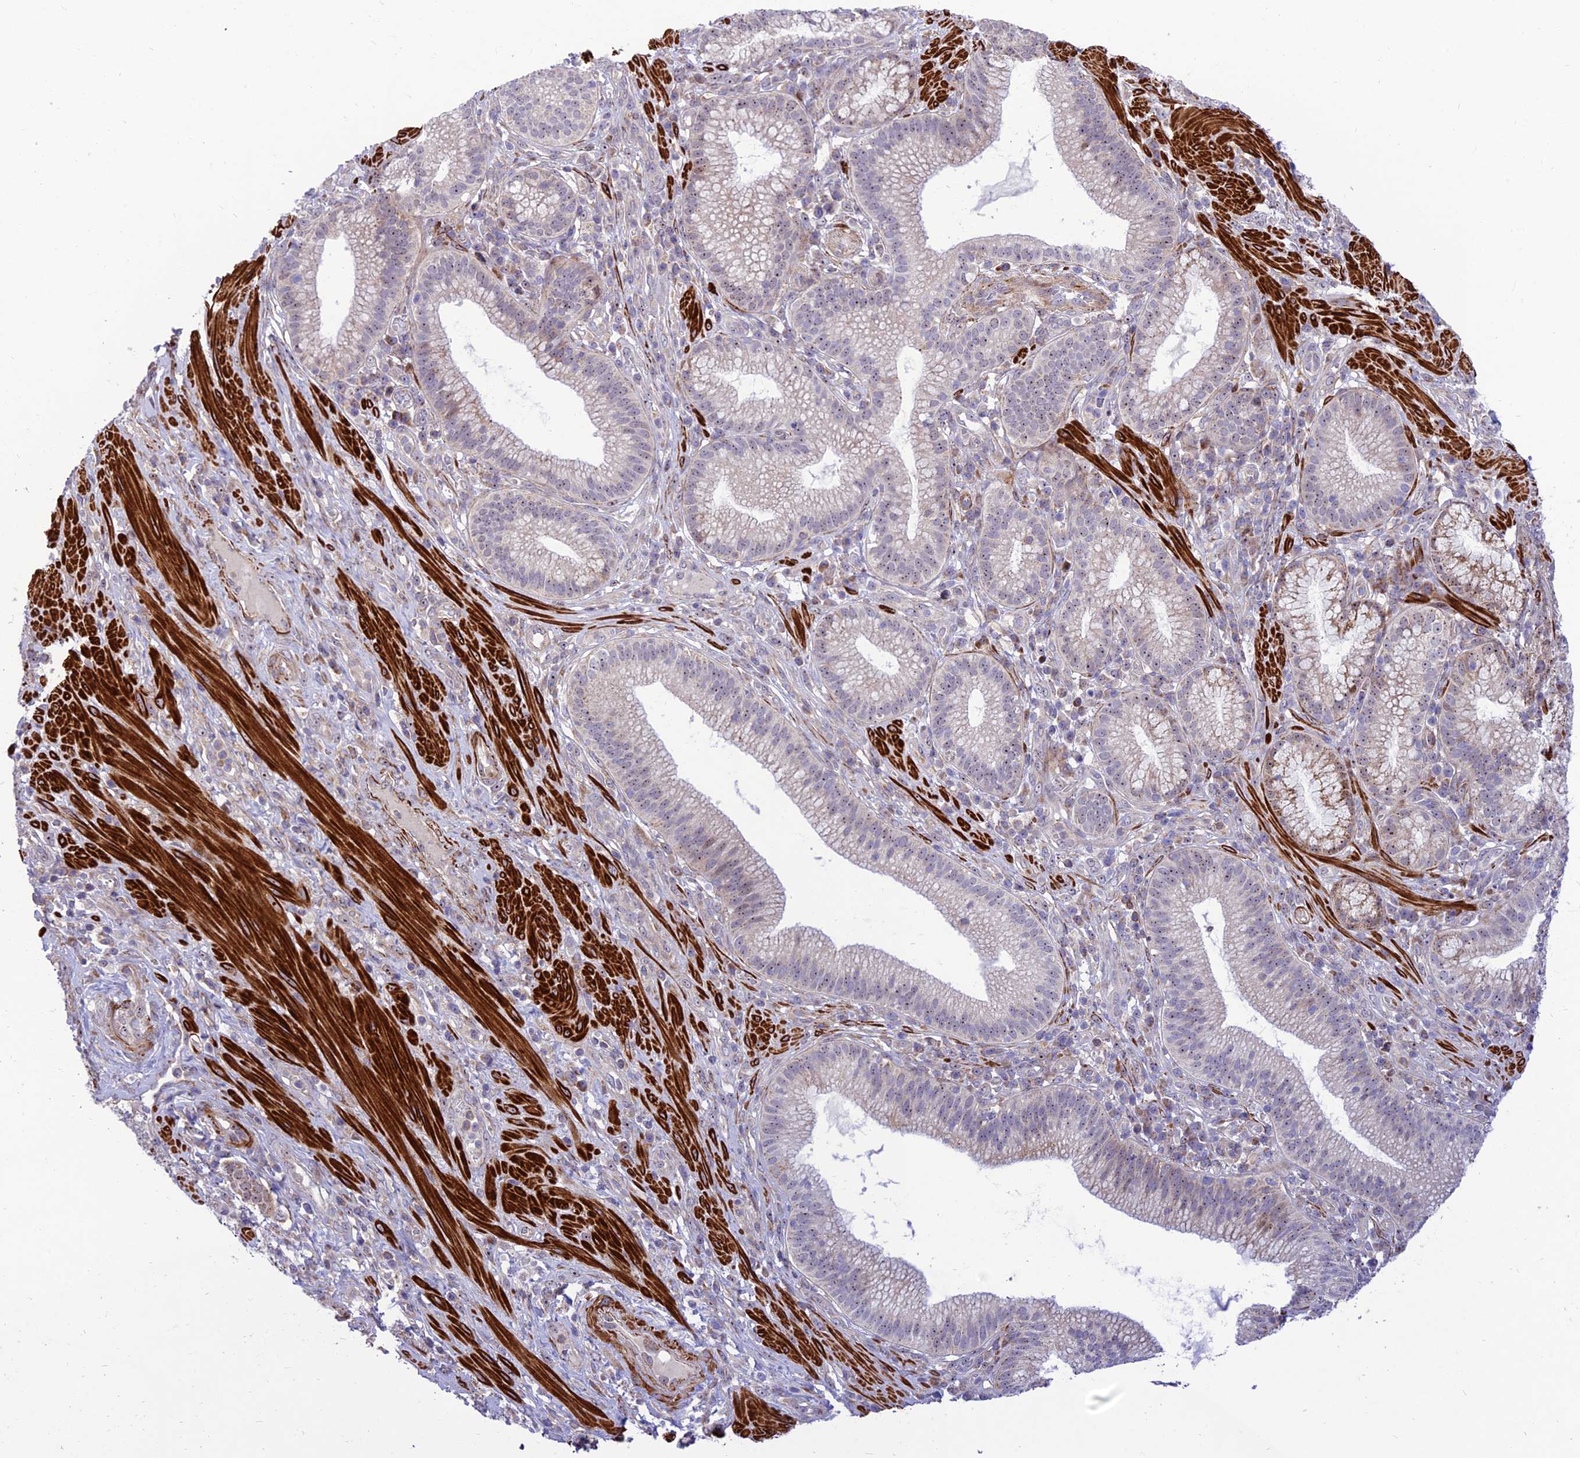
{"staining": {"intensity": "negative", "quantity": "none", "location": "none"}, "tissue": "pancreatic cancer", "cell_type": "Tumor cells", "image_type": "cancer", "snomed": [{"axis": "morphology", "description": "Adenocarcinoma, NOS"}, {"axis": "topography", "description": "Pancreas"}], "caption": "A high-resolution micrograph shows IHC staining of adenocarcinoma (pancreatic), which displays no significant positivity in tumor cells.", "gene": "KBTBD7", "patient": {"sex": "male", "age": 72}}